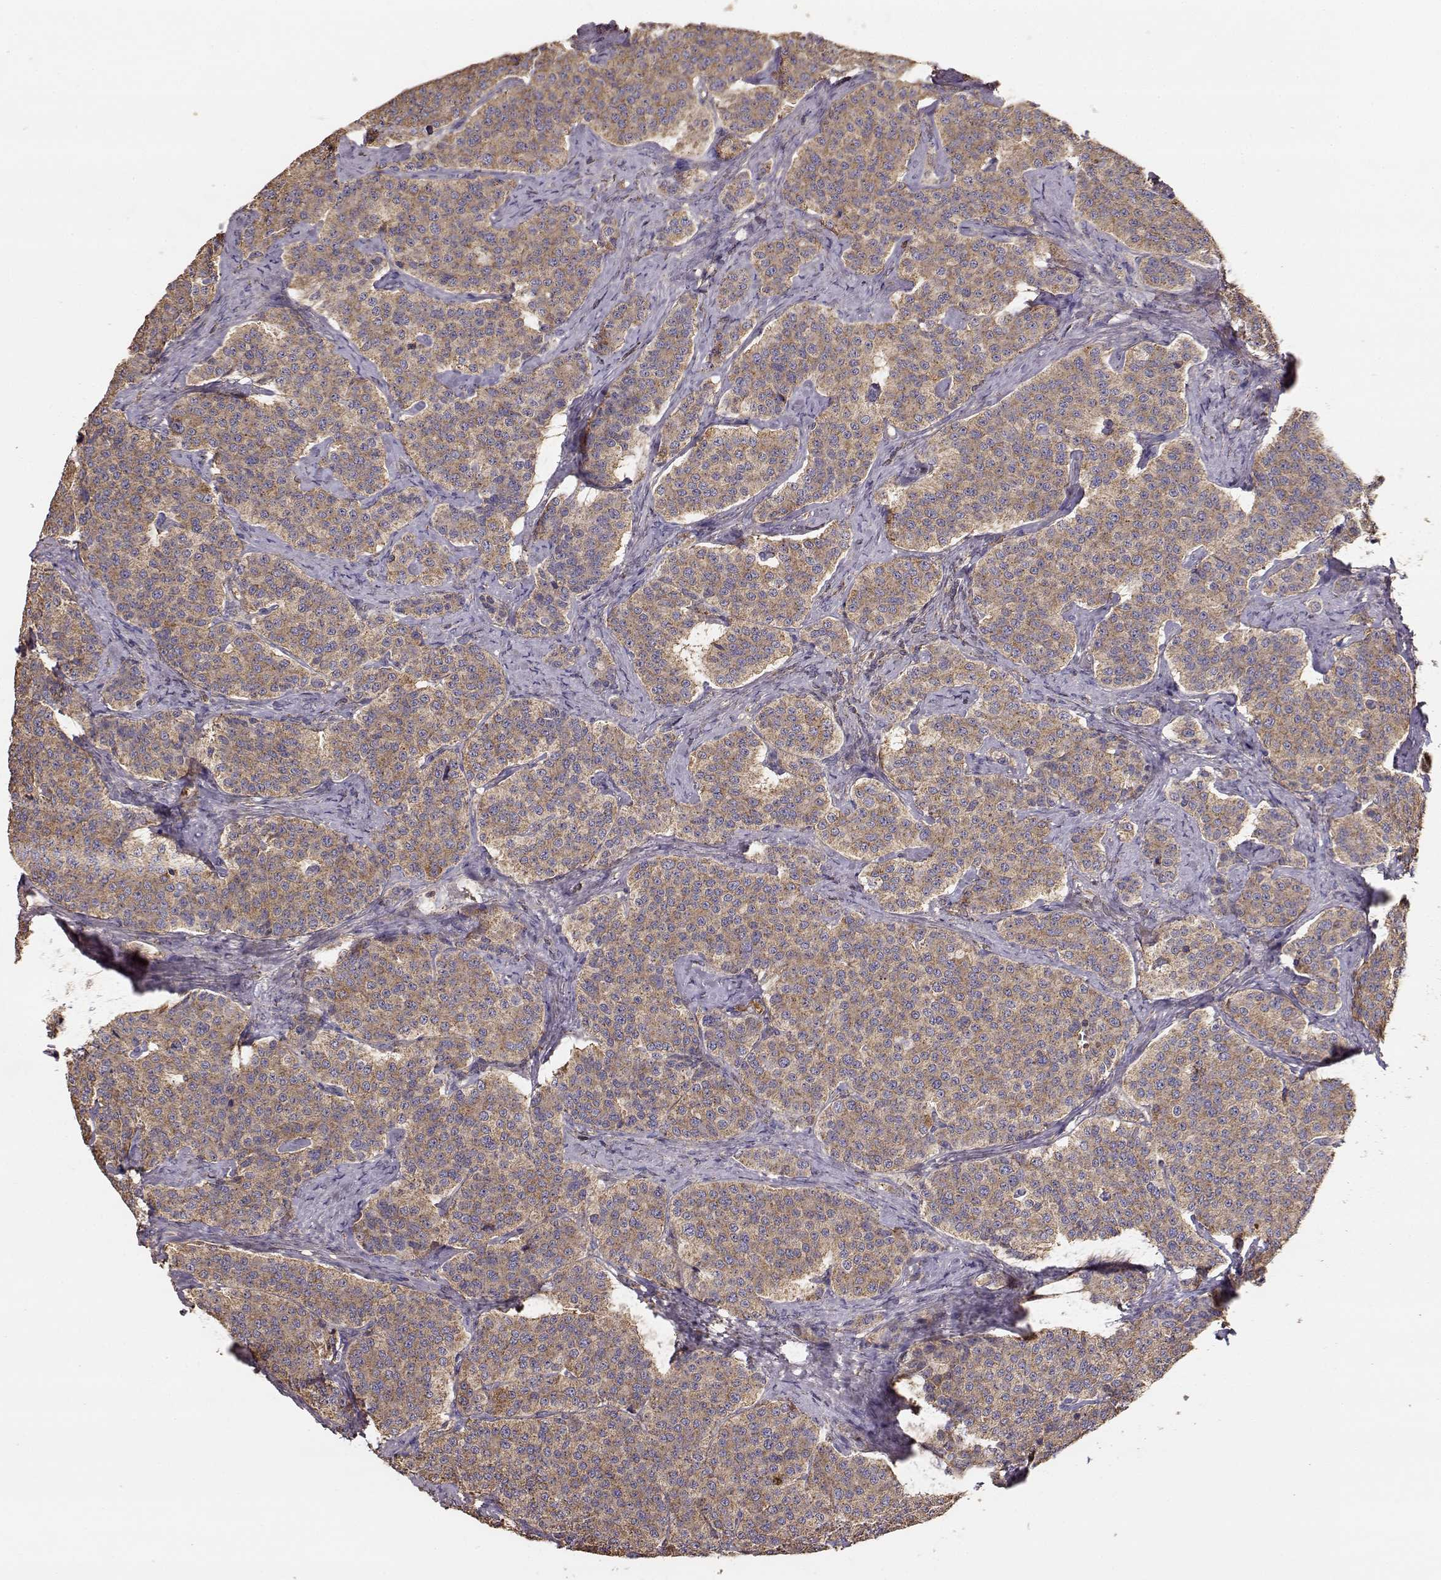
{"staining": {"intensity": "moderate", "quantity": ">75%", "location": "cytoplasmic/membranous"}, "tissue": "carcinoid", "cell_type": "Tumor cells", "image_type": "cancer", "snomed": [{"axis": "morphology", "description": "Carcinoid, malignant, NOS"}, {"axis": "topography", "description": "Small intestine"}], "caption": "Immunohistochemical staining of human malignant carcinoid demonstrates moderate cytoplasmic/membranous protein positivity in approximately >75% of tumor cells. (IHC, brightfield microscopy, high magnification).", "gene": "TARS3", "patient": {"sex": "female", "age": 58}}